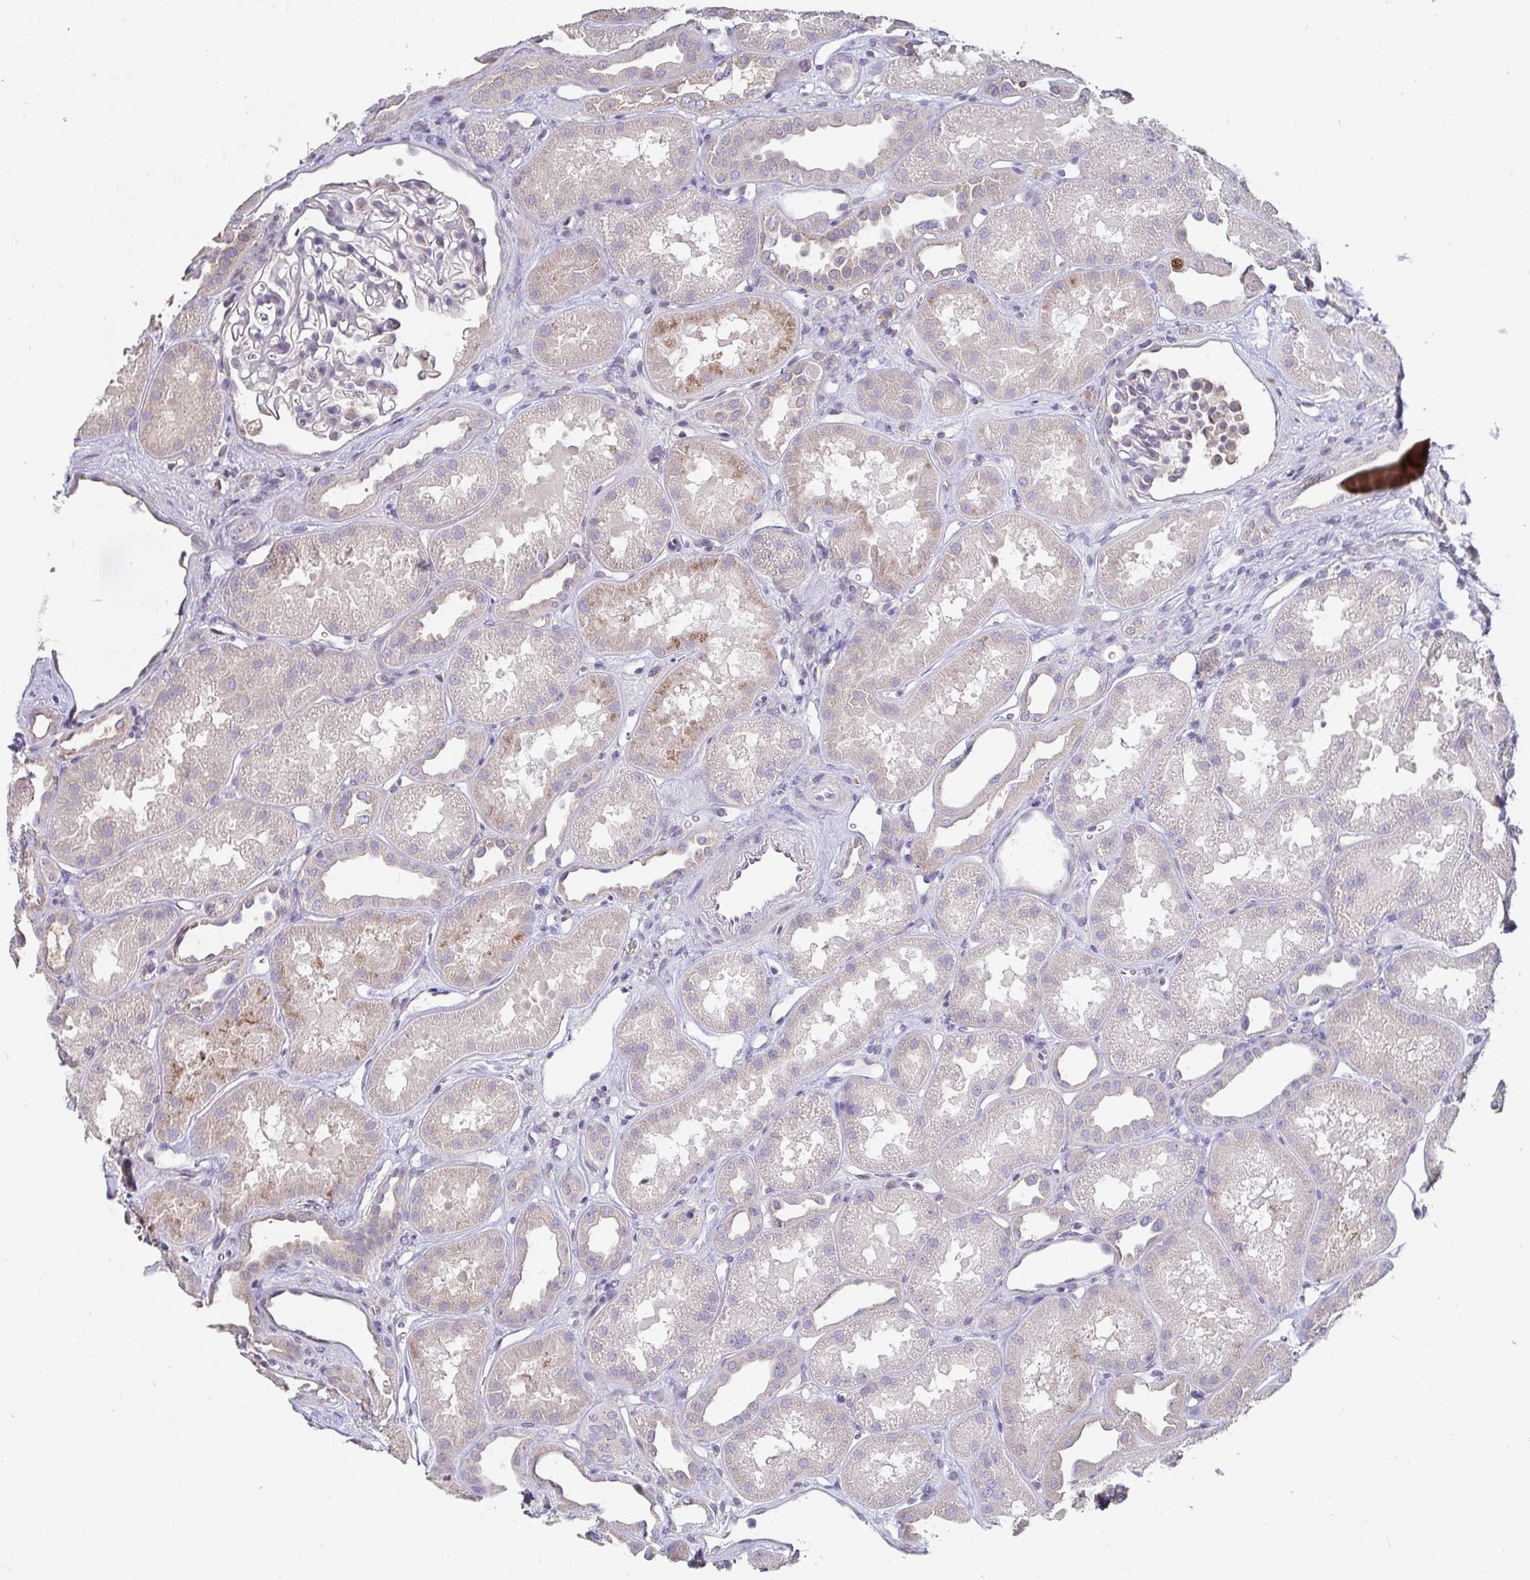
{"staining": {"intensity": "negative", "quantity": "none", "location": "none"}, "tissue": "kidney", "cell_type": "Cells in glomeruli", "image_type": "normal", "snomed": [{"axis": "morphology", "description": "Normal tissue, NOS"}, {"axis": "topography", "description": "Kidney"}], "caption": "A histopathology image of human kidney is negative for staining in cells in glomeruli. (Brightfield microscopy of DAB IHC at high magnification).", "gene": "ANLN", "patient": {"sex": "male", "age": 61}}